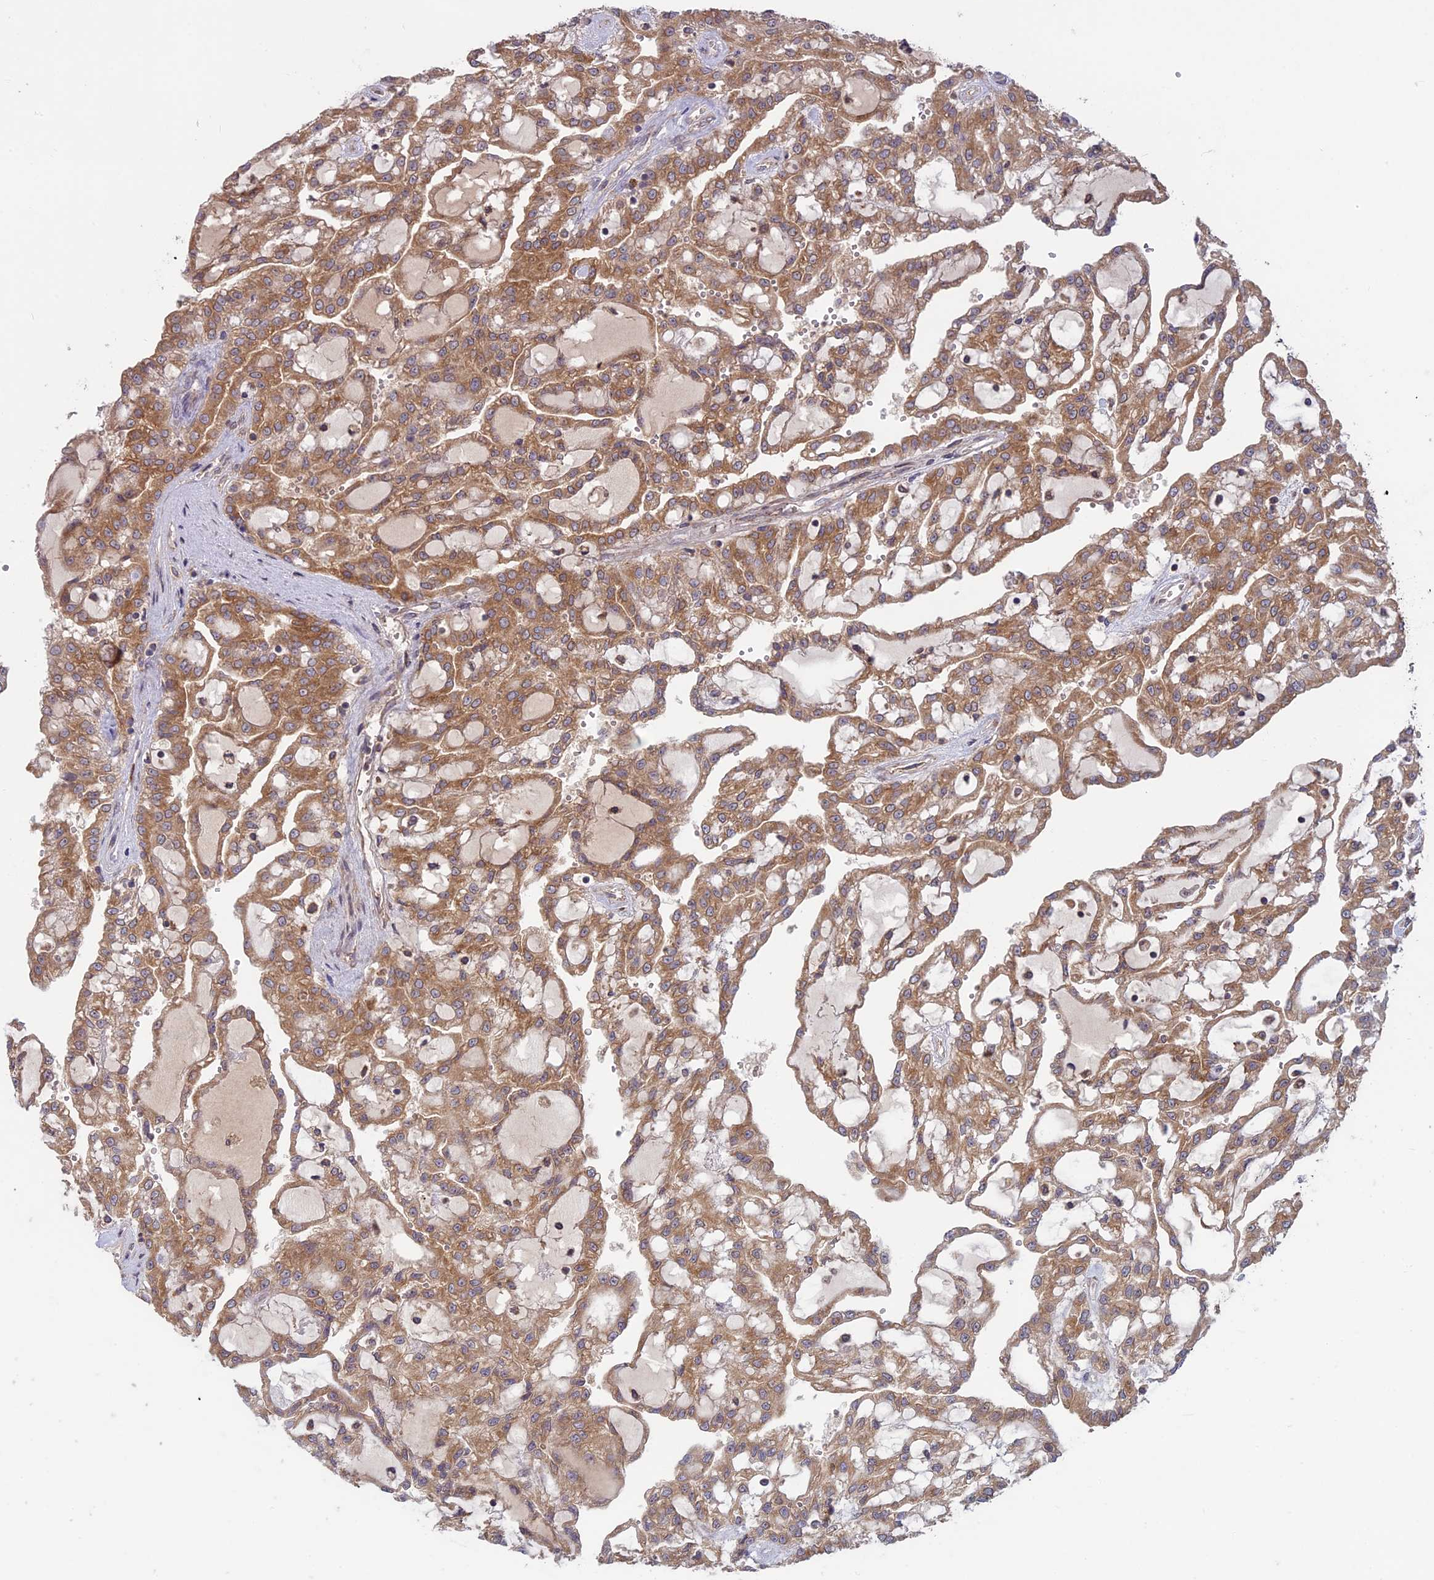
{"staining": {"intensity": "moderate", "quantity": ">75%", "location": "cytoplasmic/membranous"}, "tissue": "renal cancer", "cell_type": "Tumor cells", "image_type": "cancer", "snomed": [{"axis": "morphology", "description": "Adenocarcinoma, NOS"}, {"axis": "topography", "description": "Kidney"}], "caption": "Protein positivity by immunohistochemistry (IHC) exhibits moderate cytoplasmic/membranous staining in approximately >75% of tumor cells in adenocarcinoma (renal).", "gene": "TMEM208", "patient": {"sex": "male", "age": 63}}